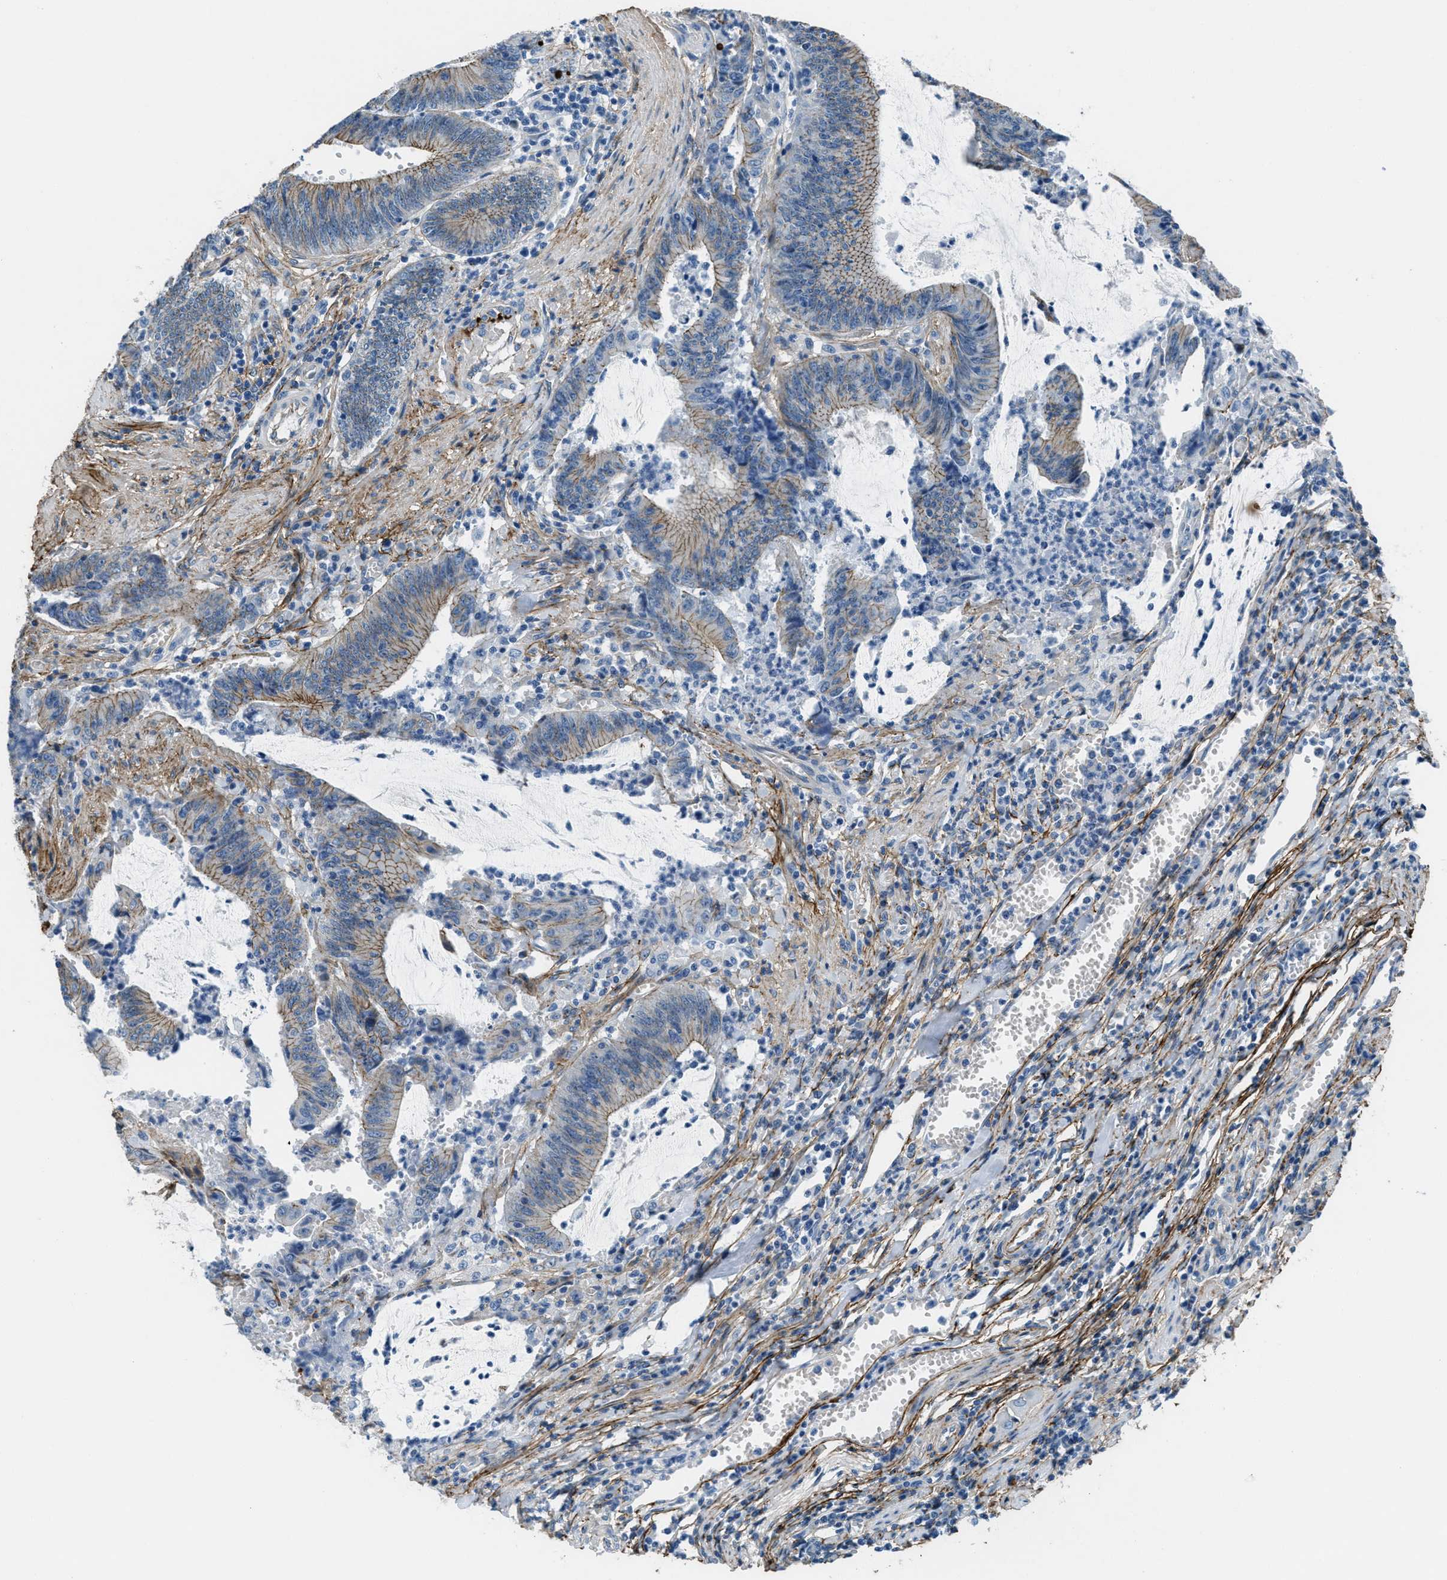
{"staining": {"intensity": "moderate", "quantity": ">75%", "location": "cytoplasmic/membranous"}, "tissue": "colorectal cancer", "cell_type": "Tumor cells", "image_type": "cancer", "snomed": [{"axis": "morphology", "description": "Normal tissue, NOS"}, {"axis": "morphology", "description": "Adenocarcinoma, NOS"}, {"axis": "topography", "description": "Rectum"}], "caption": "A brown stain highlights moderate cytoplasmic/membranous positivity of a protein in human colorectal adenocarcinoma tumor cells. The protein of interest is stained brown, and the nuclei are stained in blue (DAB IHC with brightfield microscopy, high magnification).", "gene": "FBN1", "patient": {"sex": "female", "age": 66}}